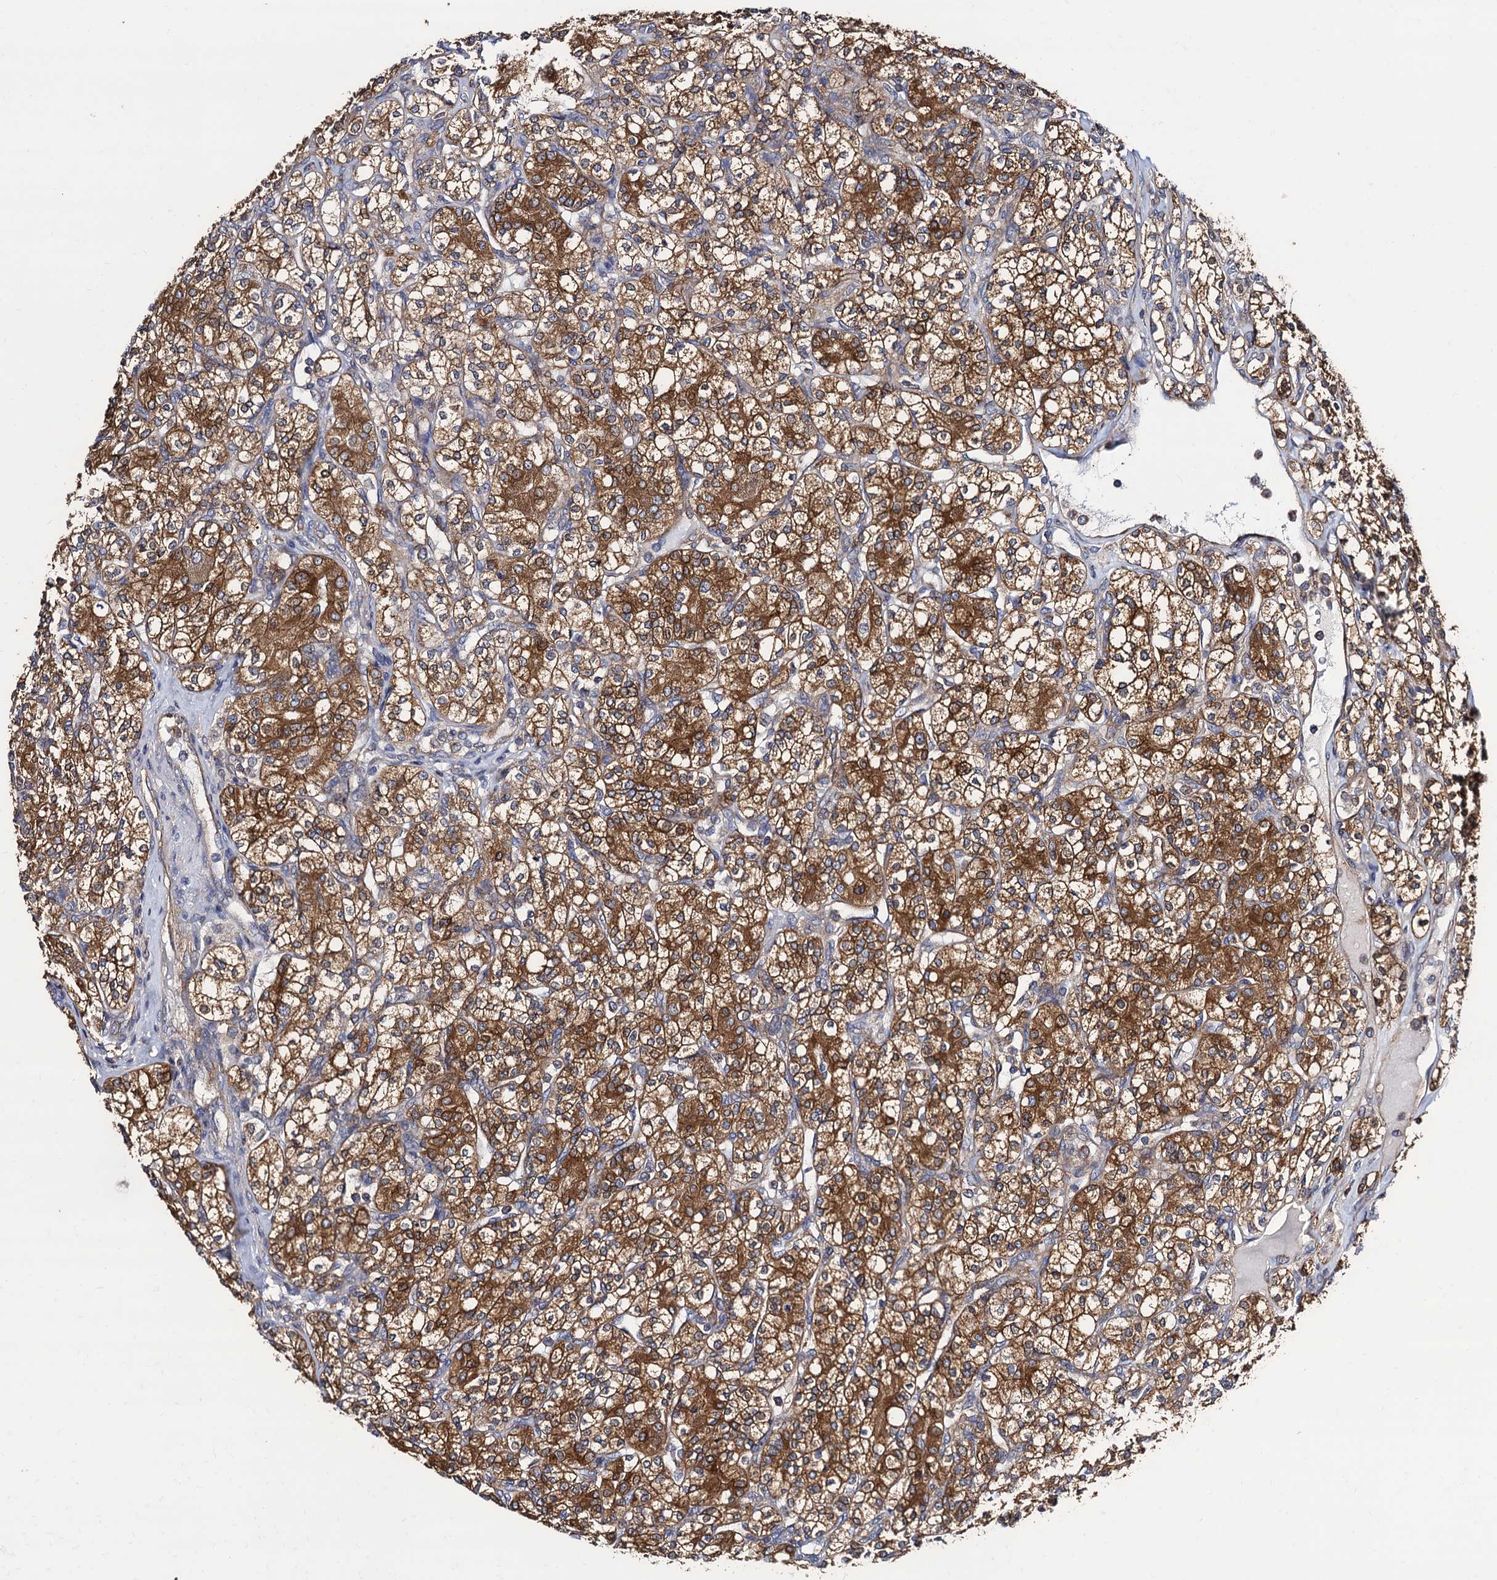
{"staining": {"intensity": "moderate", "quantity": ">75%", "location": "cytoplasmic/membranous"}, "tissue": "renal cancer", "cell_type": "Tumor cells", "image_type": "cancer", "snomed": [{"axis": "morphology", "description": "Adenocarcinoma, NOS"}, {"axis": "topography", "description": "Kidney"}], "caption": "This histopathology image displays immunohistochemistry staining of renal adenocarcinoma, with medium moderate cytoplasmic/membranous positivity in about >75% of tumor cells.", "gene": "DYDC1", "patient": {"sex": "male", "age": 77}}